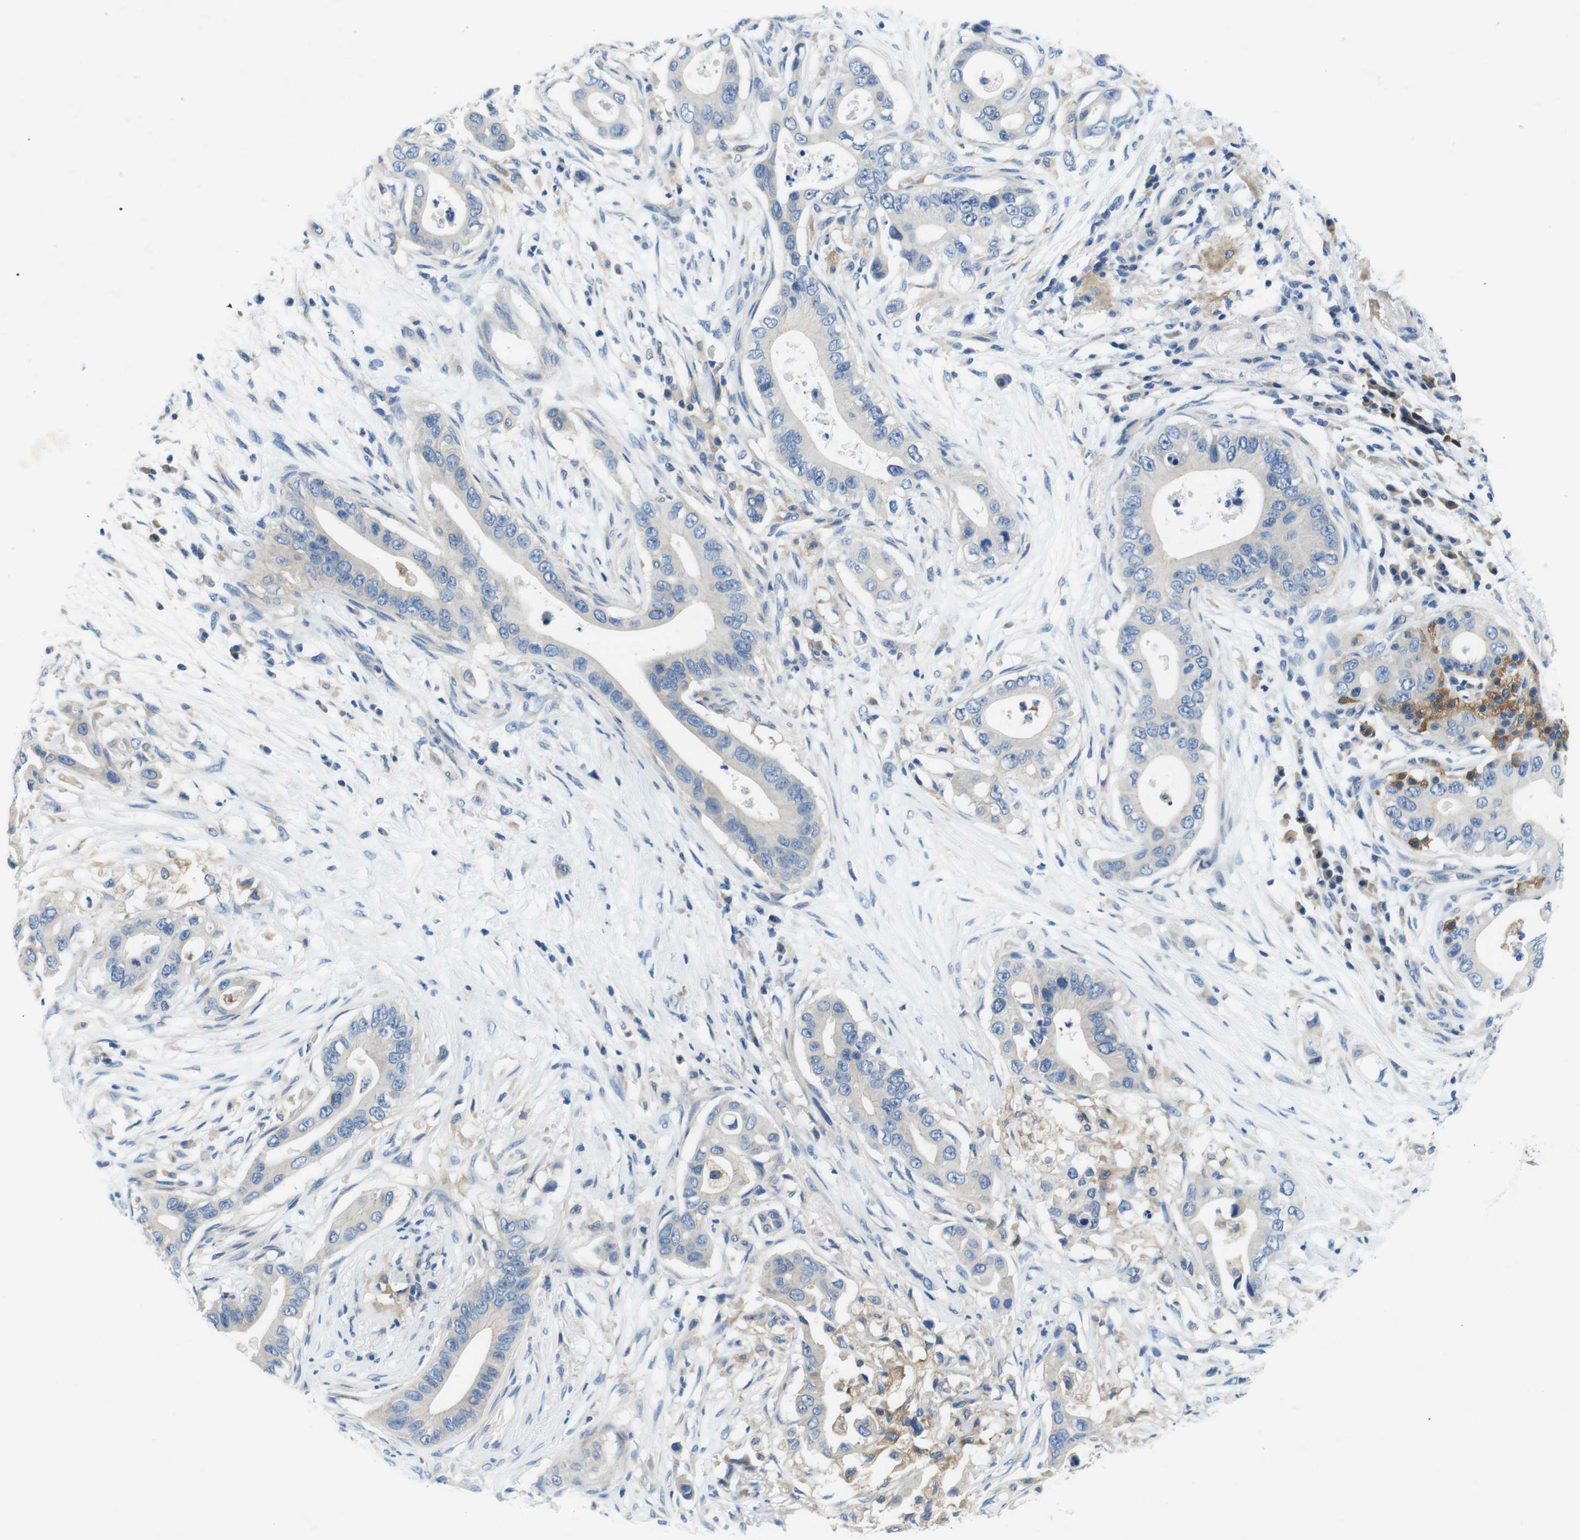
{"staining": {"intensity": "negative", "quantity": "none", "location": "none"}, "tissue": "pancreatic cancer", "cell_type": "Tumor cells", "image_type": "cancer", "snomed": [{"axis": "morphology", "description": "Adenocarcinoma, NOS"}, {"axis": "topography", "description": "Pancreas"}], "caption": "This is a photomicrograph of immunohistochemistry staining of pancreatic cancer (adenocarcinoma), which shows no expression in tumor cells.", "gene": "DENND4C", "patient": {"sex": "male", "age": 77}}